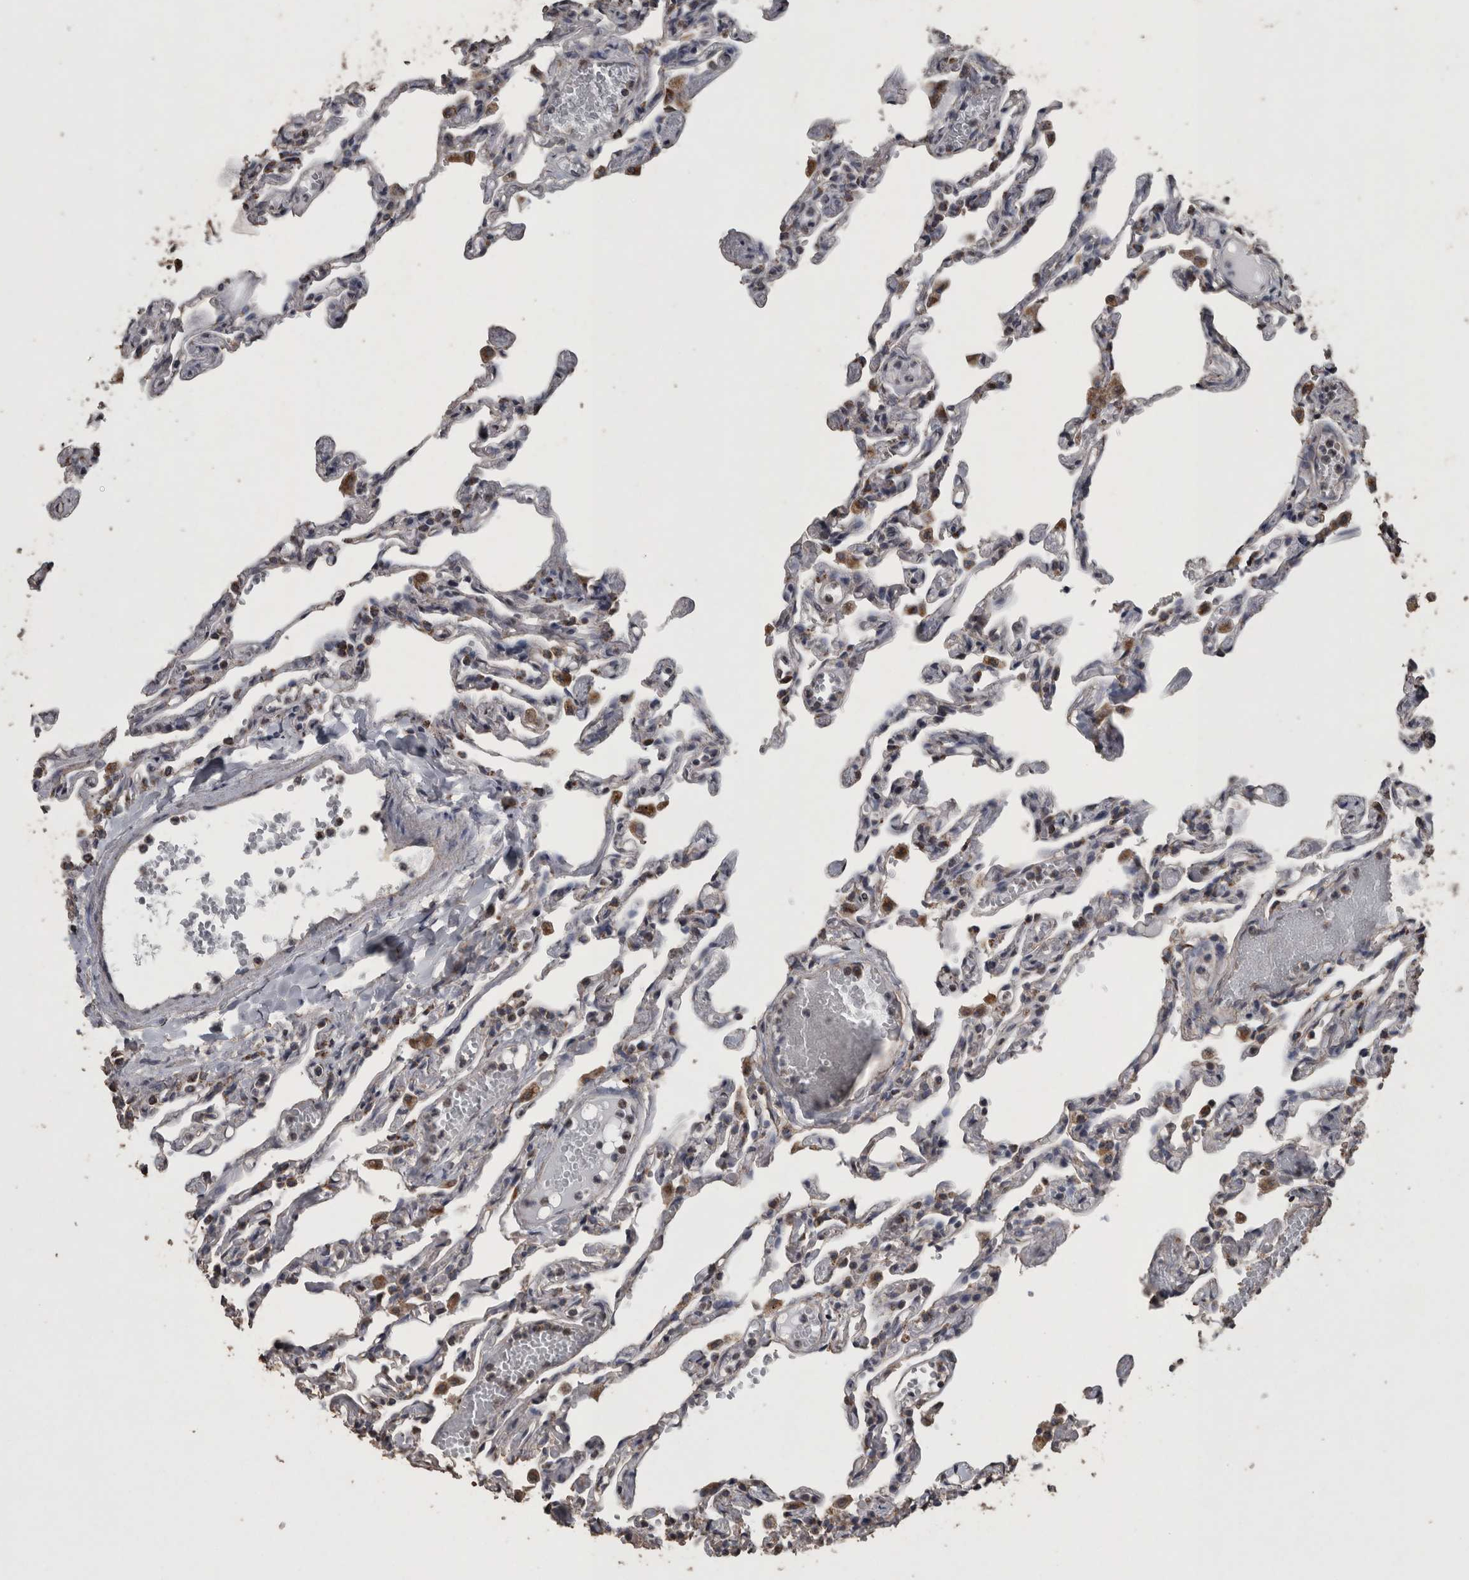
{"staining": {"intensity": "moderate", "quantity": "<25%", "location": "cytoplasmic/membranous"}, "tissue": "lung", "cell_type": "Alveolar cells", "image_type": "normal", "snomed": [{"axis": "morphology", "description": "Normal tissue, NOS"}, {"axis": "topography", "description": "Lung"}], "caption": "Protein positivity by IHC shows moderate cytoplasmic/membranous staining in about <25% of alveolar cells in benign lung.", "gene": "ACADM", "patient": {"sex": "male", "age": 21}}